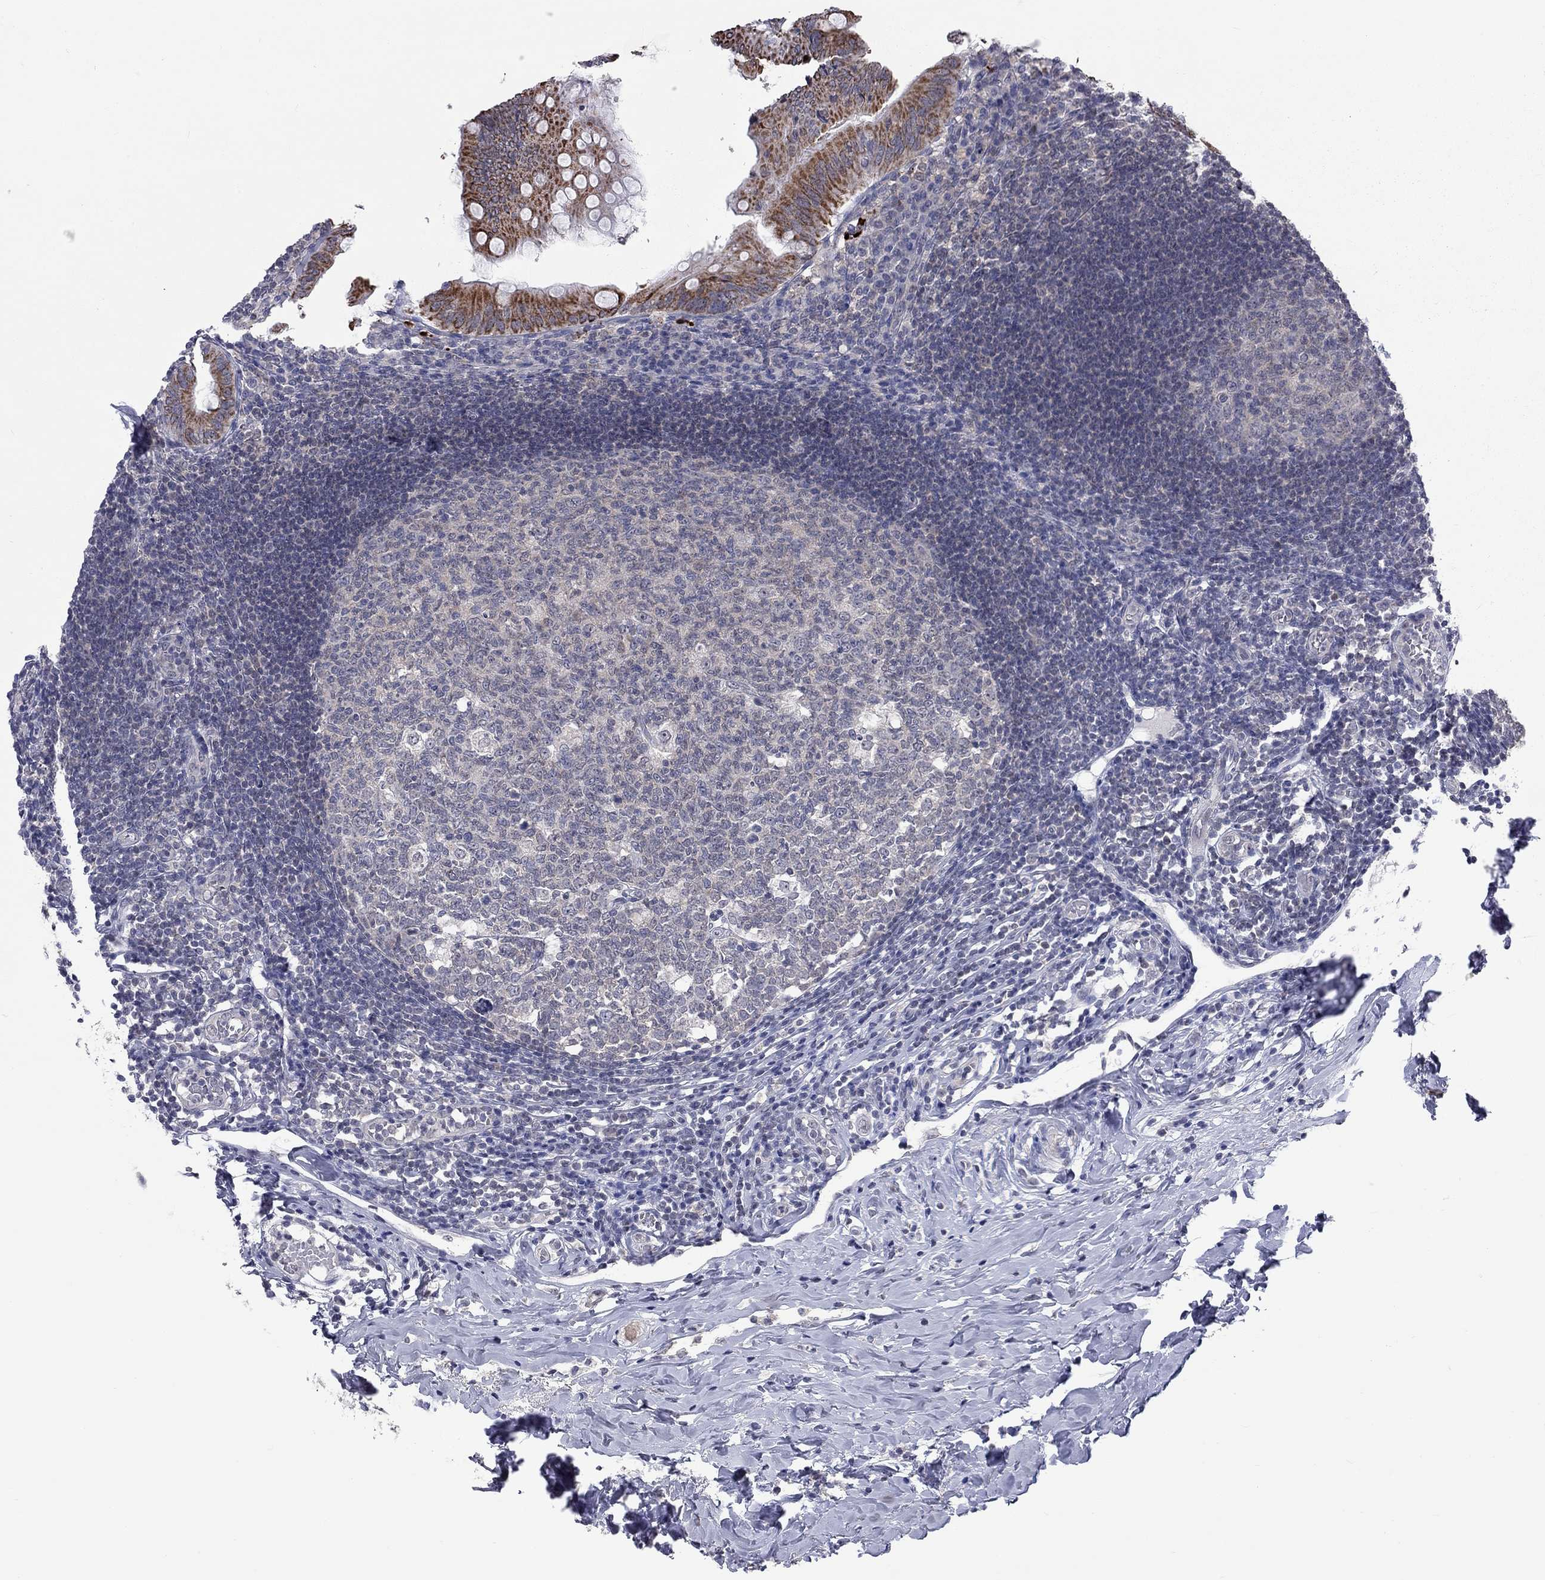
{"staining": {"intensity": "strong", "quantity": ">75%", "location": "cytoplasmic/membranous"}, "tissue": "appendix", "cell_type": "Glandular cells", "image_type": "normal", "snomed": [{"axis": "morphology", "description": "Normal tissue, NOS"}, {"axis": "morphology", "description": "Inflammation, NOS"}, {"axis": "topography", "description": "Appendix"}], "caption": "Immunohistochemistry image of unremarkable appendix stained for a protein (brown), which displays high levels of strong cytoplasmic/membranous positivity in about >75% of glandular cells.", "gene": "SHOC2", "patient": {"sex": "male", "age": 16}}